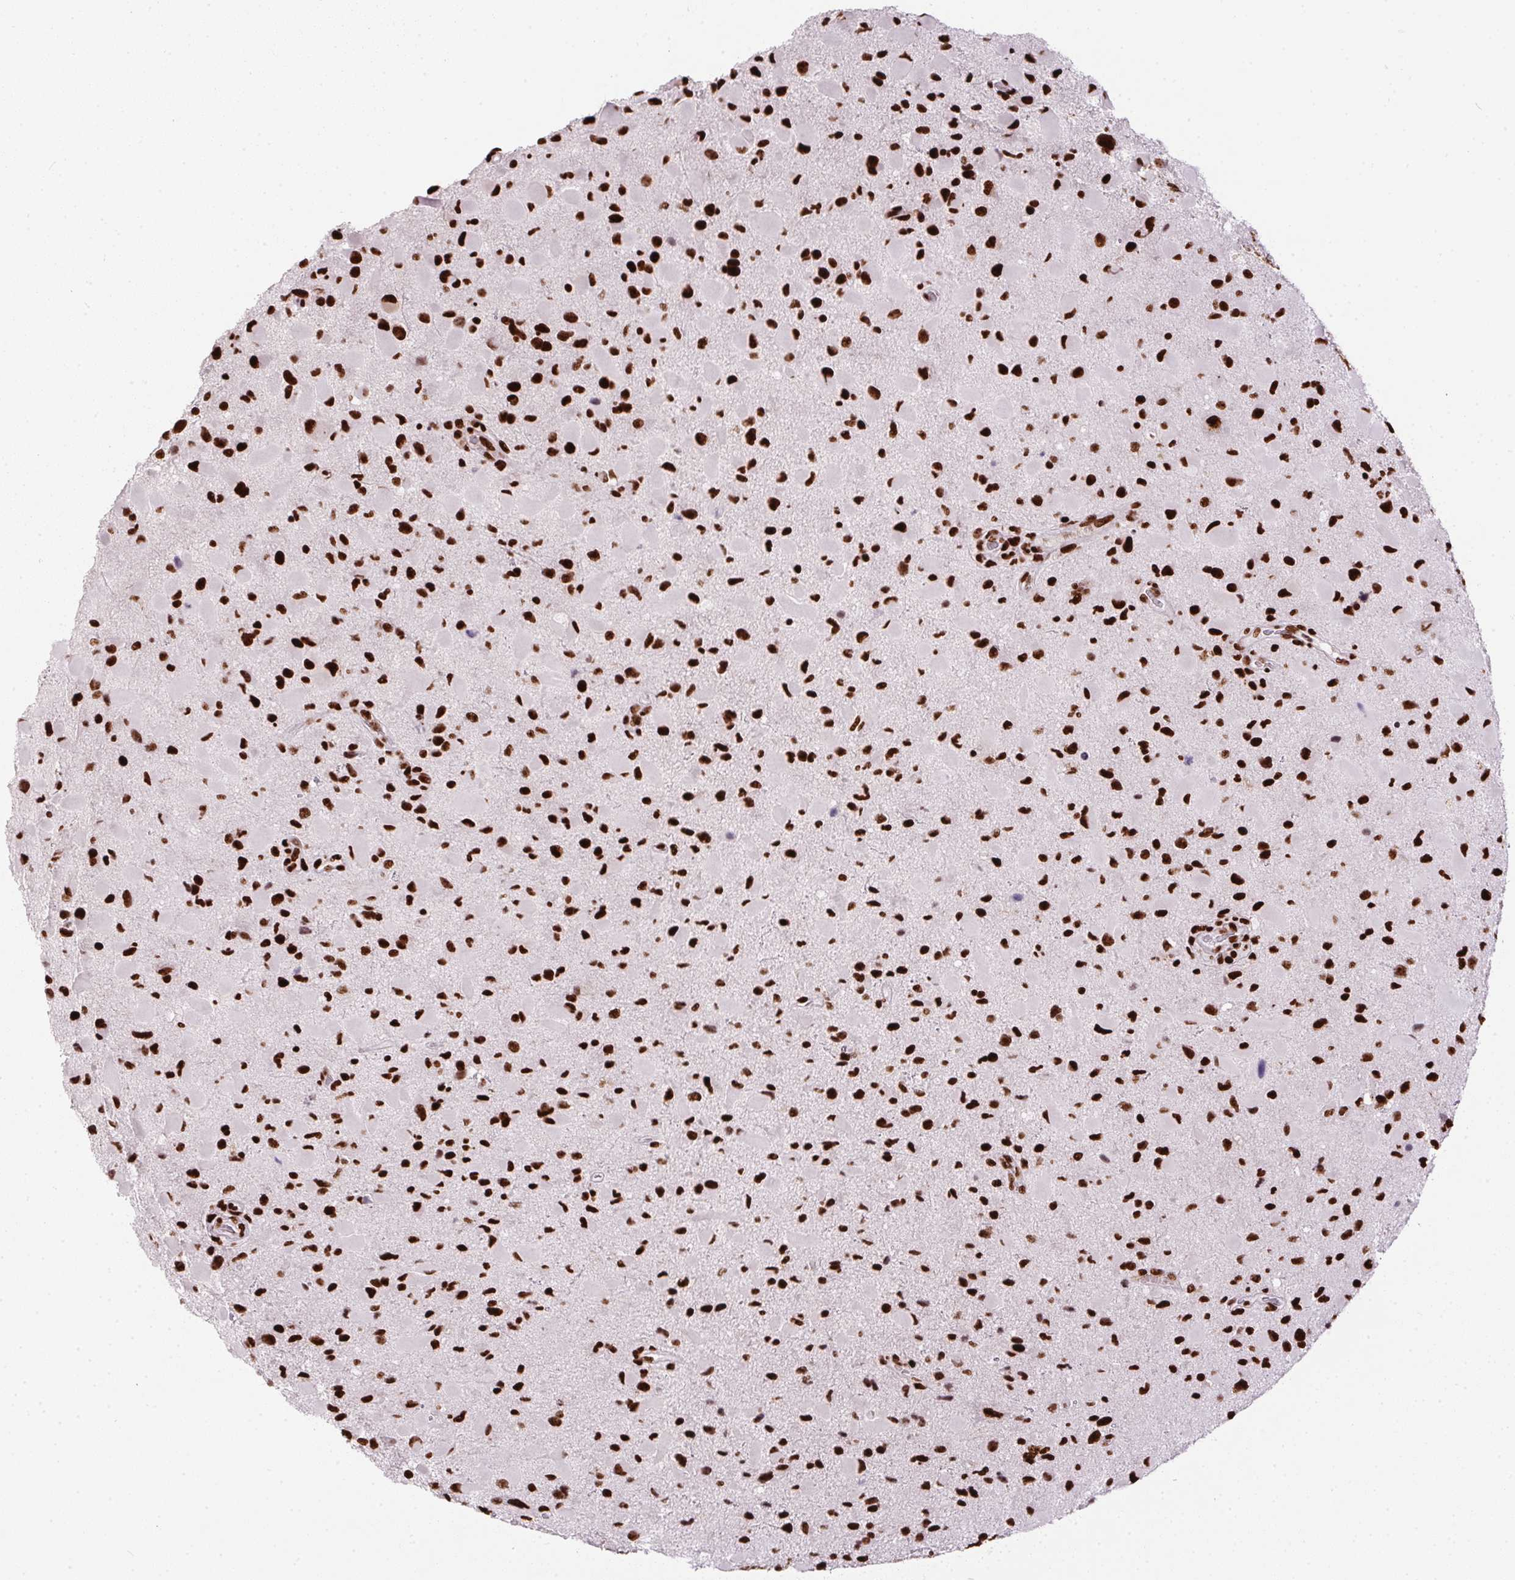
{"staining": {"intensity": "strong", "quantity": ">75%", "location": "nuclear"}, "tissue": "glioma", "cell_type": "Tumor cells", "image_type": "cancer", "snomed": [{"axis": "morphology", "description": "Glioma, malignant, Low grade"}, {"axis": "topography", "description": "Brain"}], "caption": "Tumor cells display strong nuclear expression in about >75% of cells in malignant low-grade glioma.", "gene": "PAGE3", "patient": {"sex": "female", "age": 32}}